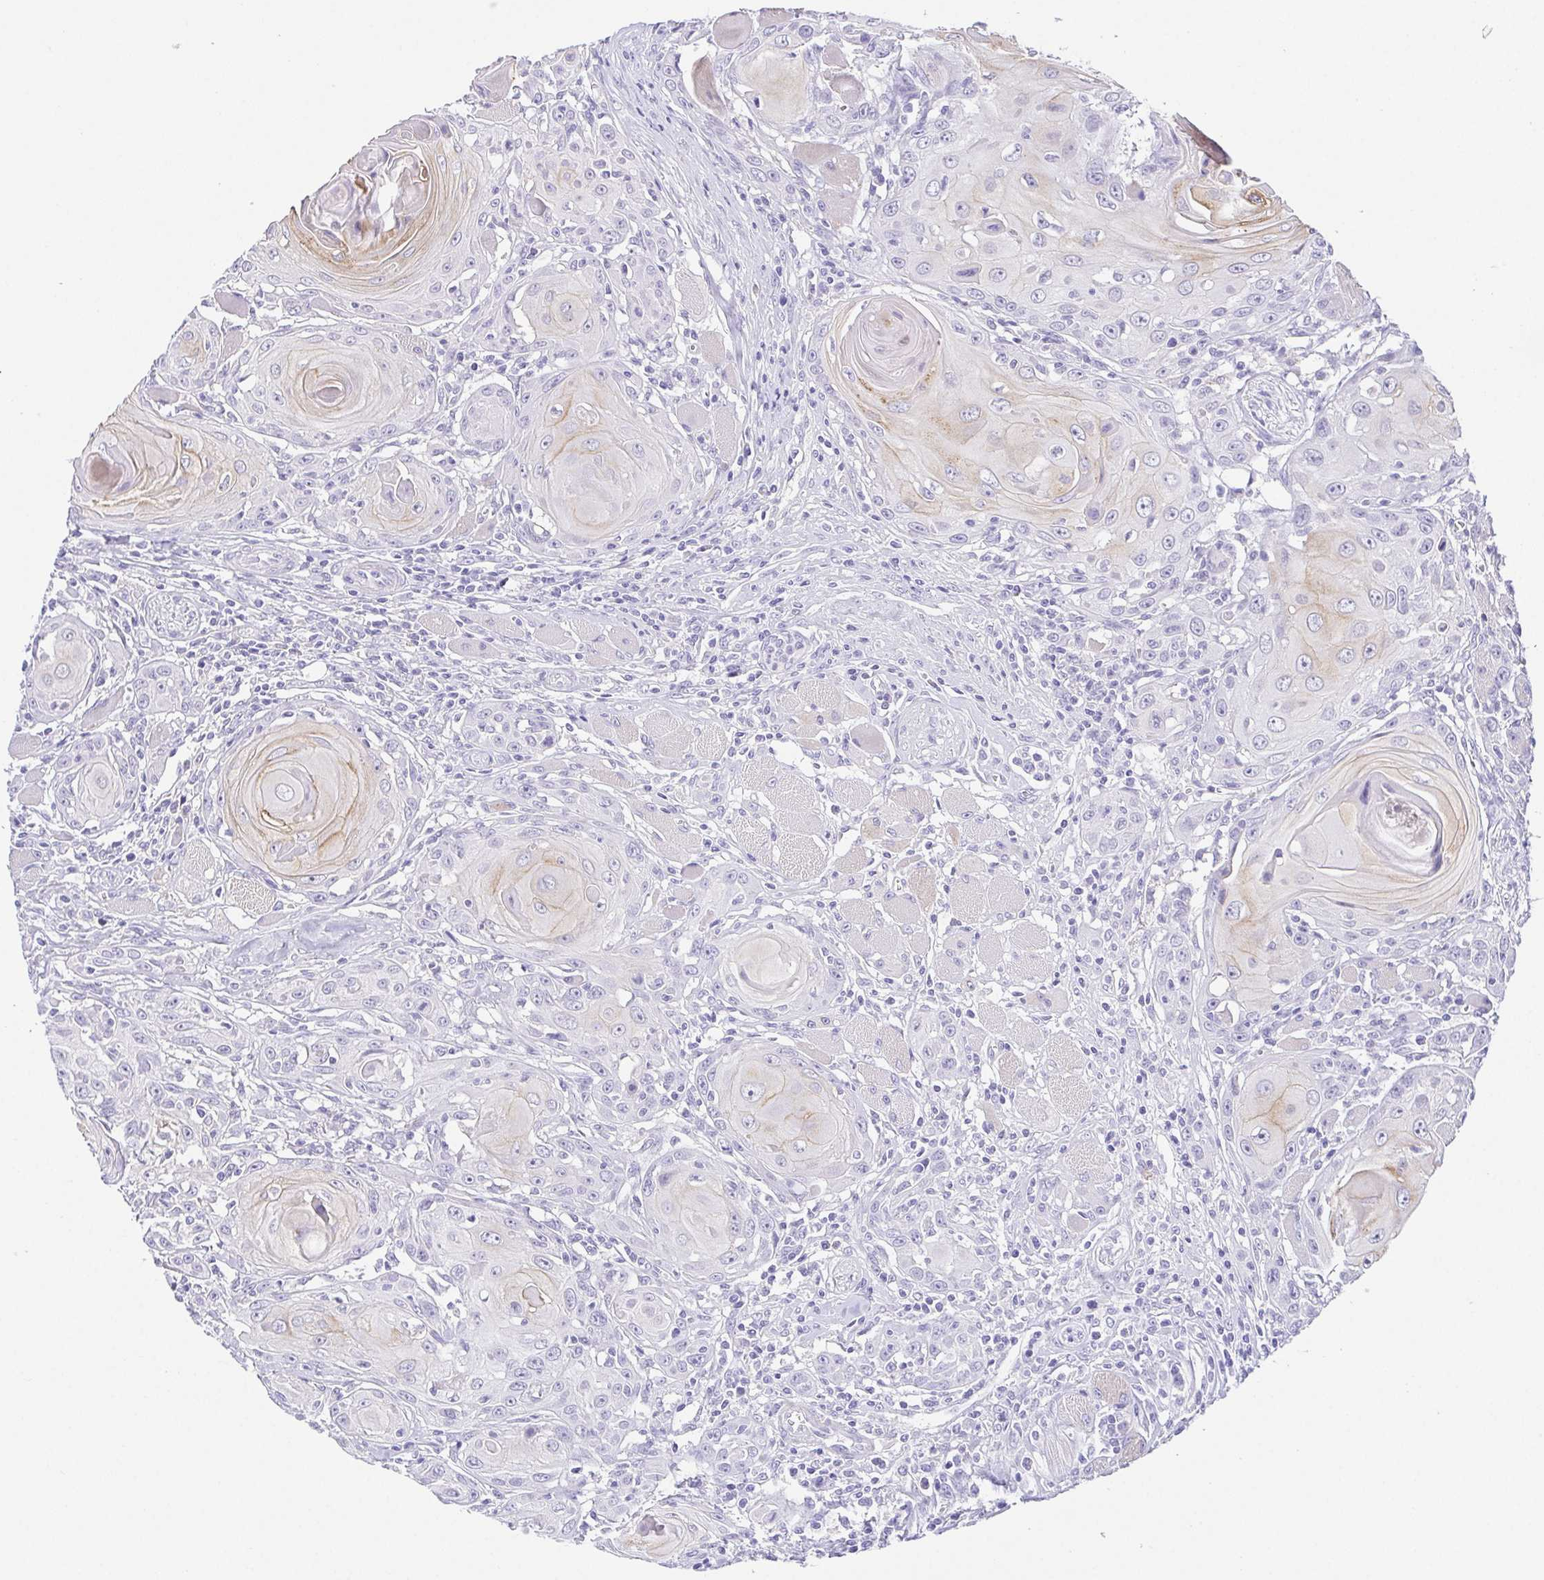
{"staining": {"intensity": "weak", "quantity": "<25%", "location": "cytoplasmic/membranous"}, "tissue": "head and neck cancer", "cell_type": "Tumor cells", "image_type": "cancer", "snomed": [{"axis": "morphology", "description": "Squamous cell carcinoma, NOS"}, {"axis": "topography", "description": "Head-Neck"}], "caption": "Head and neck cancer stained for a protein using immunohistochemistry (IHC) displays no expression tumor cells.", "gene": "HAPLN2", "patient": {"sex": "female", "age": 80}}